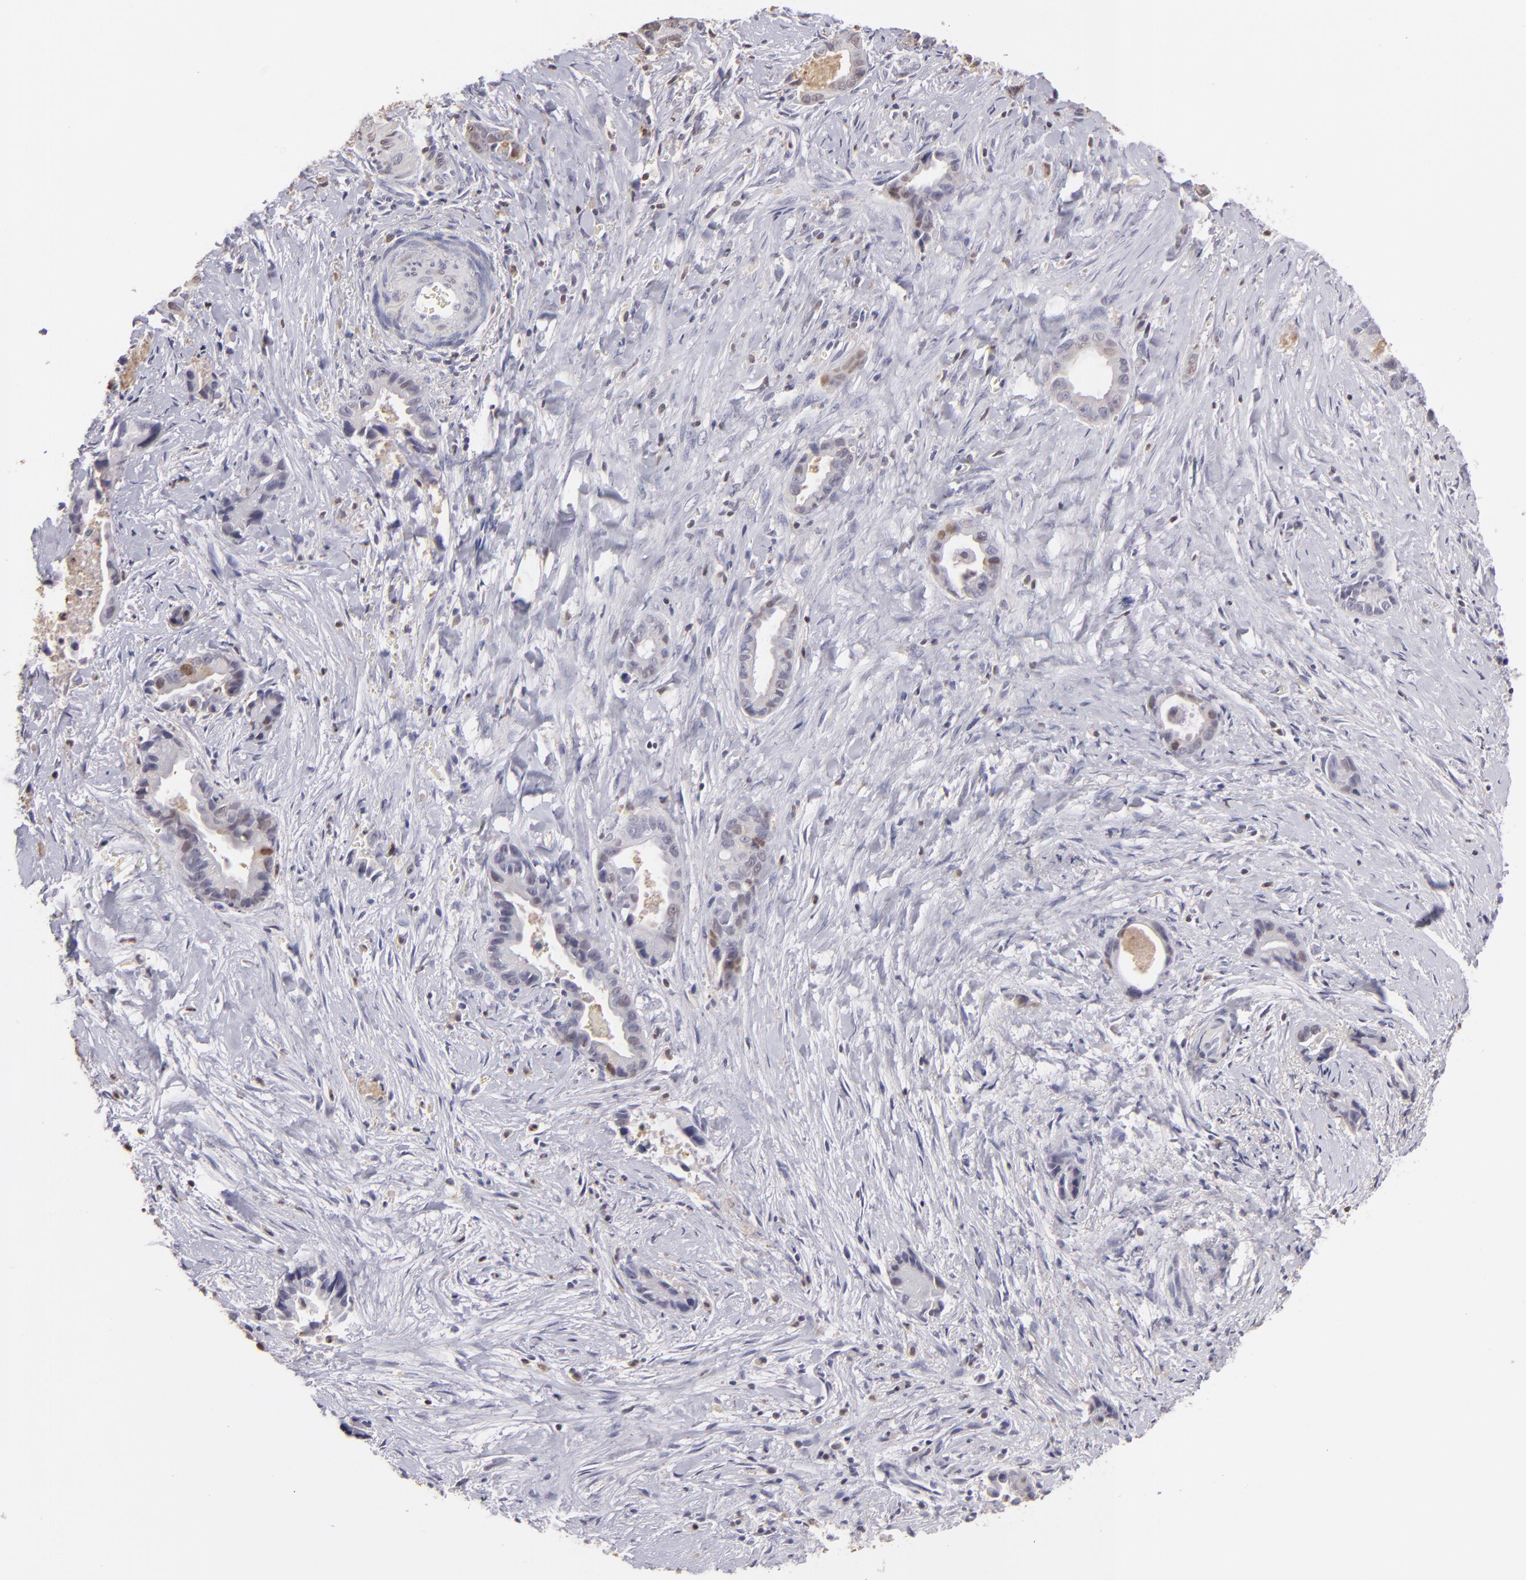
{"staining": {"intensity": "weak", "quantity": "<25%", "location": "cytoplasmic/membranous,nuclear"}, "tissue": "liver cancer", "cell_type": "Tumor cells", "image_type": "cancer", "snomed": [{"axis": "morphology", "description": "Cholangiocarcinoma"}, {"axis": "topography", "description": "Liver"}], "caption": "Tumor cells show no significant staining in cholangiocarcinoma (liver).", "gene": "S100A2", "patient": {"sex": "female", "age": 55}}